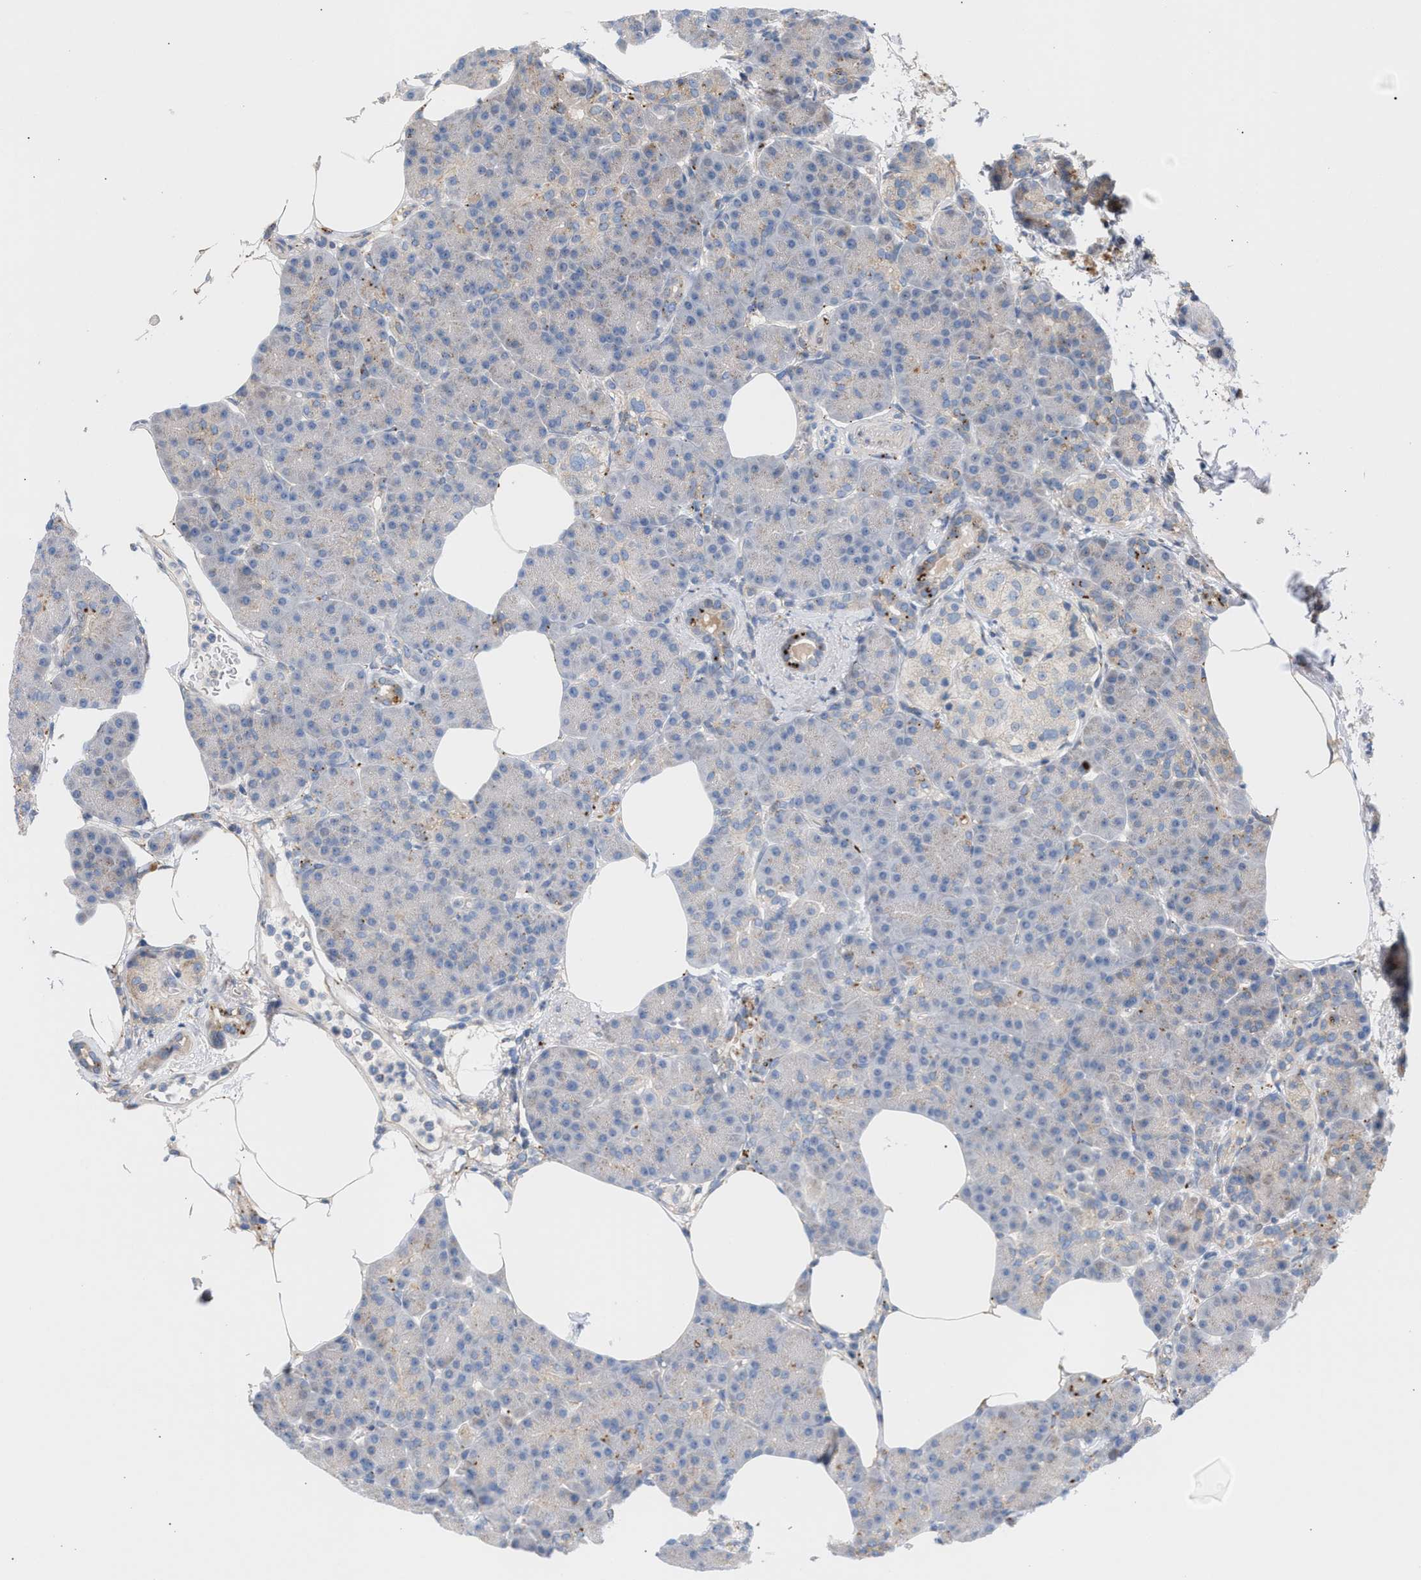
{"staining": {"intensity": "moderate", "quantity": "<25%", "location": "cytoplasmic/membranous"}, "tissue": "pancreas", "cell_type": "Exocrine glandular cells", "image_type": "normal", "snomed": [{"axis": "morphology", "description": "Normal tissue, NOS"}, {"axis": "topography", "description": "Pancreas"}], "caption": "Benign pancreas demonstrates moderate cytoplasmic/membranous staining in approximately <25% of exocrine glandular cells.", "gene": "MBTD1", "patient": {"sex": "female", "age": 70}}